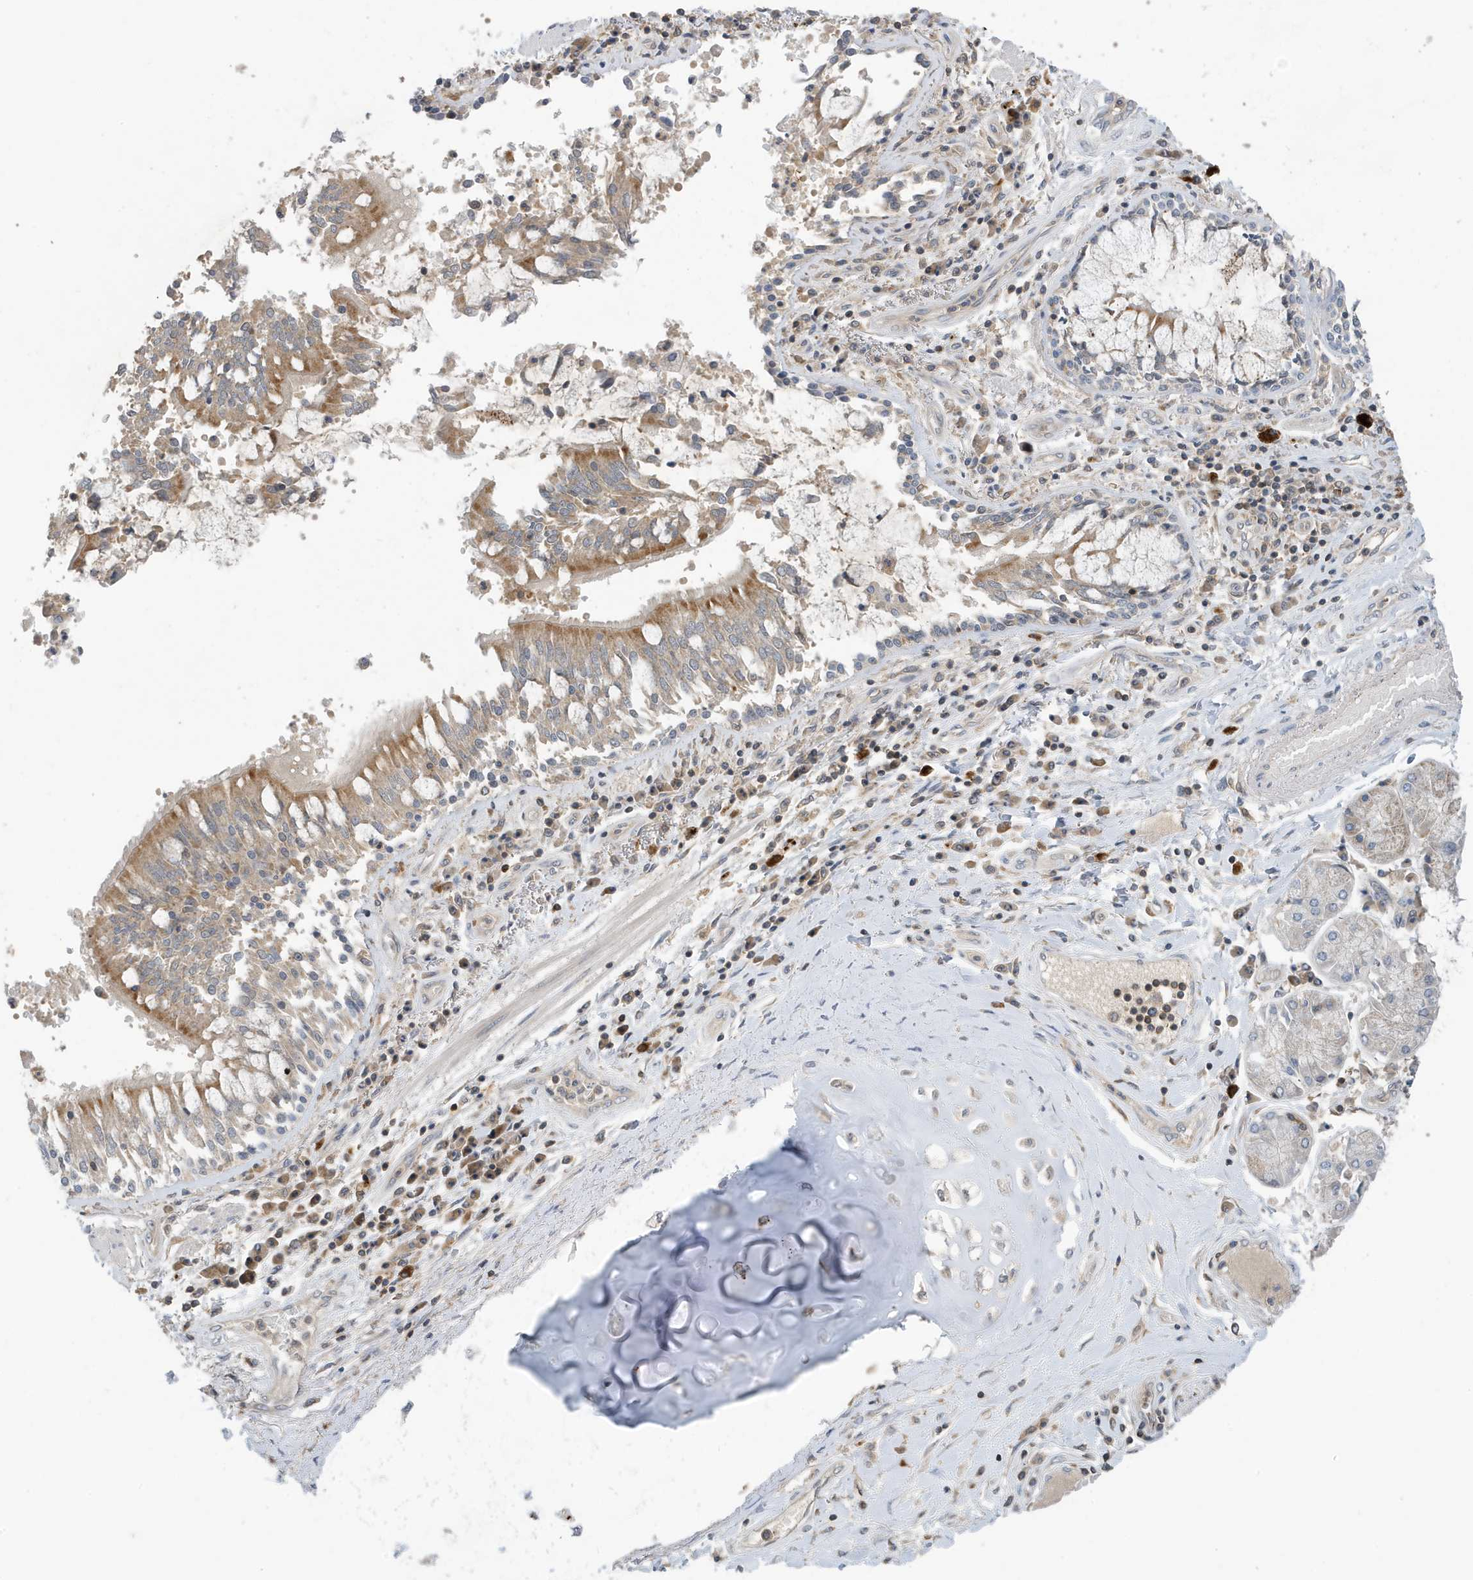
{"staining": {"intensity": "negative", "quantity": "none", "location": "none"}, "tissue": "adipose tissue", "cell_type": "Adipocytes", "image_type": "normal", "snomed": [{"axis": "morphology", "description": "Normal tissue, NOS"}, {"axis": "topography", "description": "Cartilage tissue"}, {"axis": "topography", "description": "Bronchus"}, {"axis": "topography", "description": "Lung"}, {"axis": "topography", "description": "Peripheral nerve tissue"}], "caption": "DAB immunohistochemical staining of benign human adipose tissue displays no significant positivity in adipocytes. (Stains: DAB (3,3'-diaminobenzidine) immunohistochemistry with hematoxylin counter stain, Microscopy: brightfield microscopy at high magnification).", "gene": "NSUN3", "patient": {"sex": "female", "age": 49}}